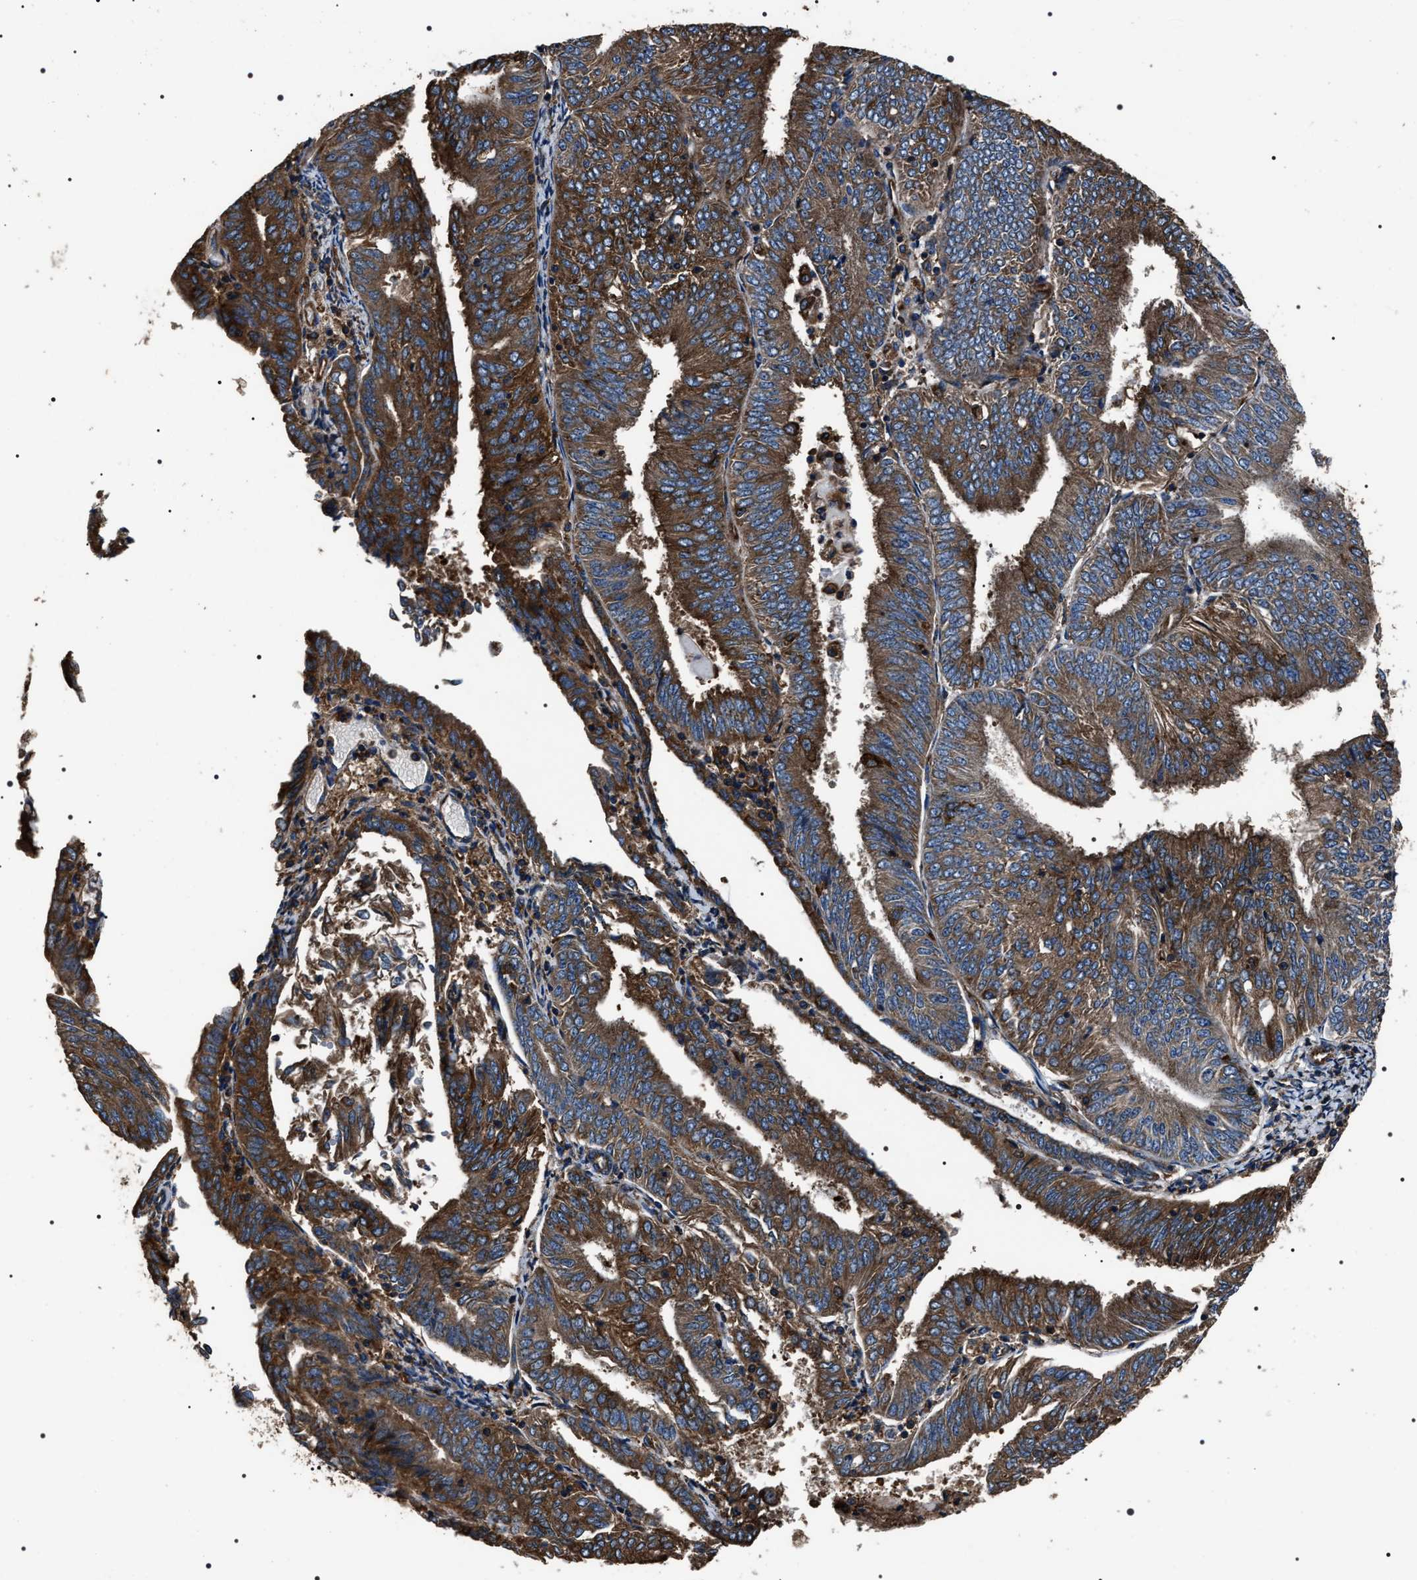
{"staining": {"intensity": "strong", "quantity": ">75%", "location": "cytoplasmic/membranous"}, "tissue": "endometrial cancer", "cell_type": "Tumor cells", "image_type": "cancer", "snomed": [{"axis": "morphology", "description": "Adenocarcinoma, NOS"}, {"axis": "topography", "description": "Endometrium"}], "caption": "Immunohistochemistry histopathology image of neoplastic tissue: human endometrial cancer stained using immunohistochemistry (IHC) shows high levels of strong protein expression localized specifically in the cytoplasmic/membranous of tumor cells, appearing as a cytoplasmic/membranous brown color.", "gene": "HSCB", "patient": {"sex": "female", "age": 58}}